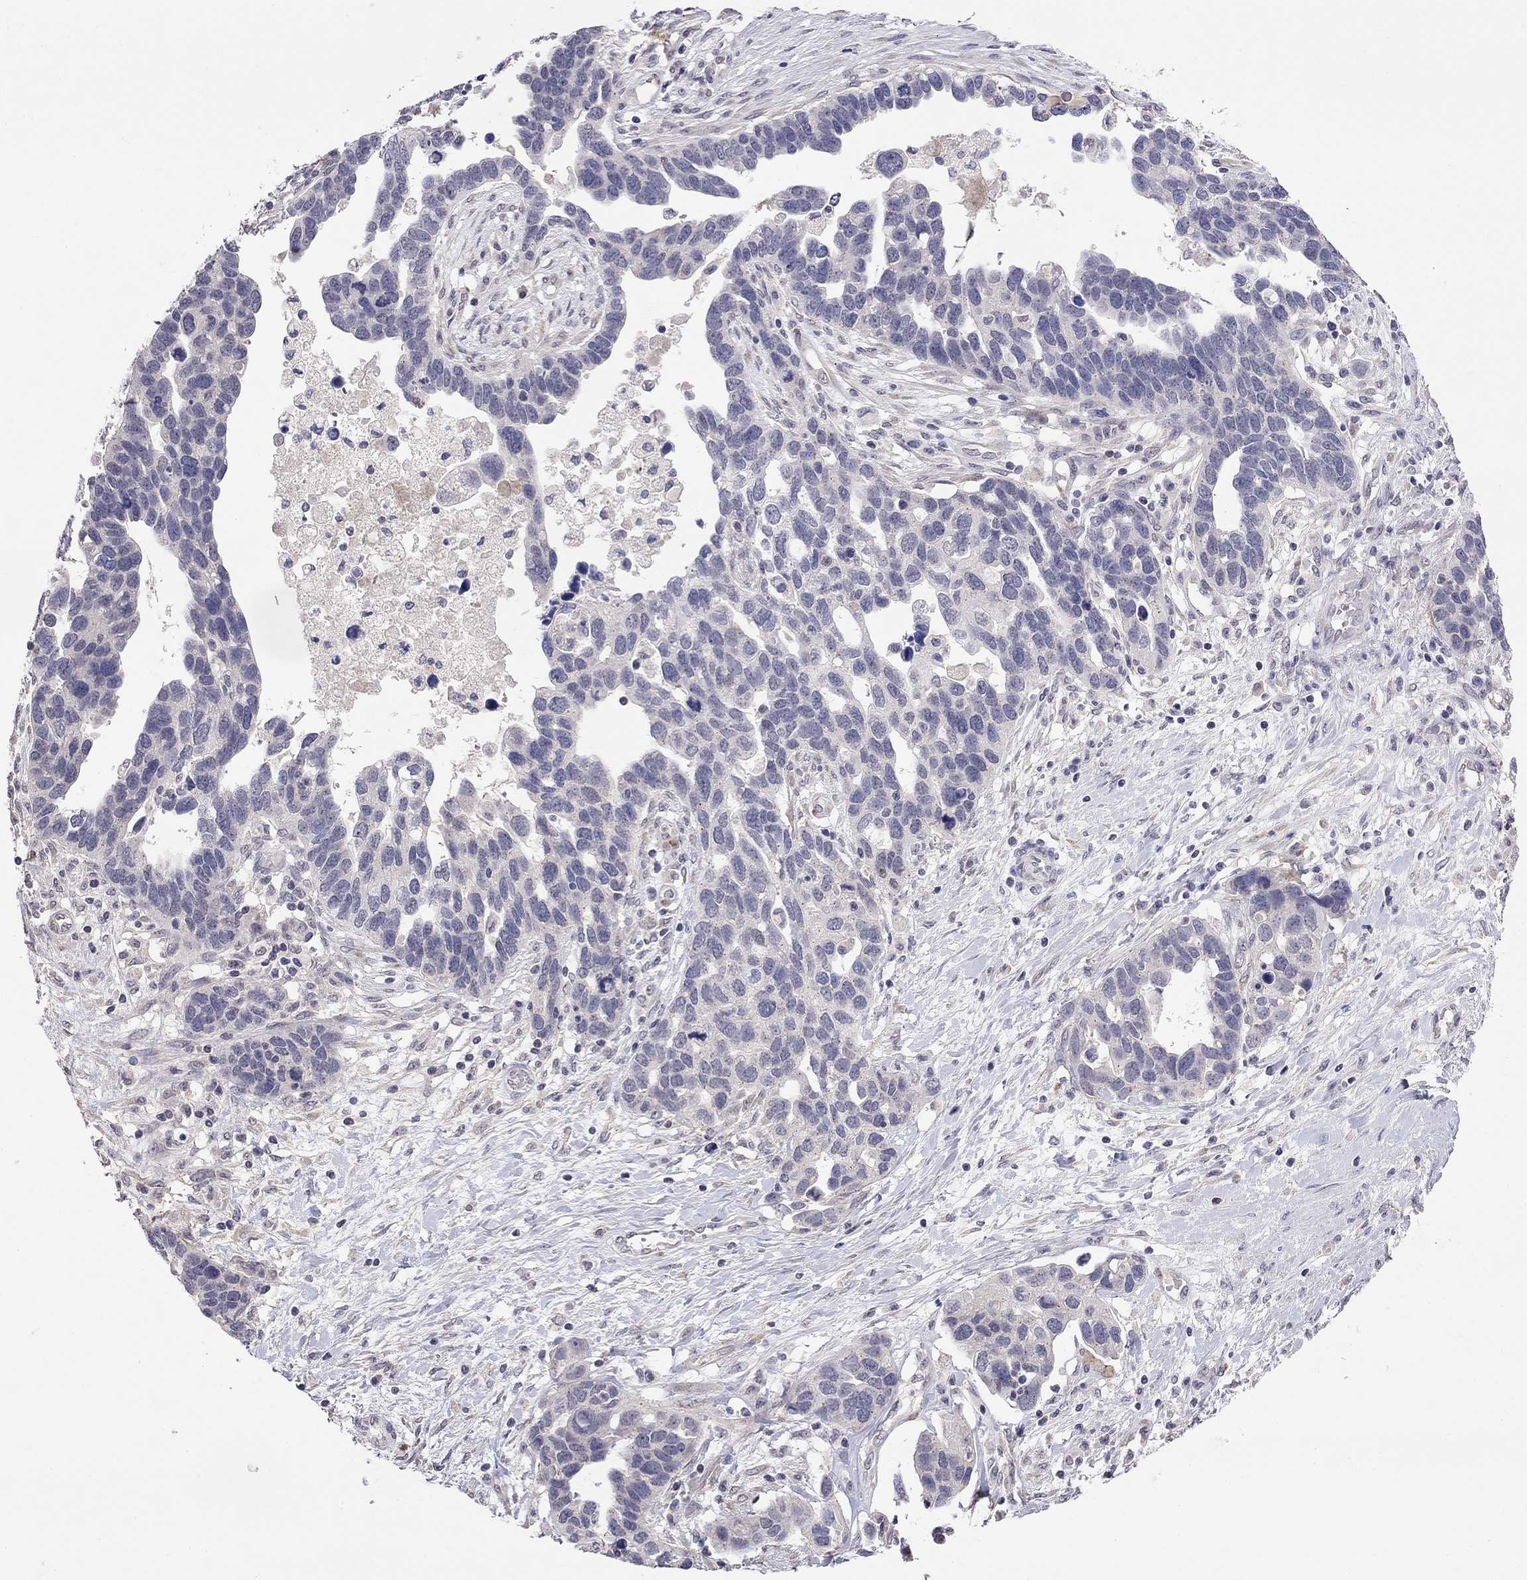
{"staining": {"intensity": "negative", "quantity": "none", "location": "none"}, "tissue": "ovarian cancer", "cell_type": "Tumor cells", "image_type": "cancer", "snomed": [{"axis": "morphology", "description": "Cystadenocarcinoma, serous, NOS"}, {"axis": "topography", "description": "Ovary"}], "caption": "Serous cystadenocarcinoma (ovarian) was stained to show a protein in brown. There is no significant positivity in tumor cells.", "gene": "WNK3", "patient": {"sex": "female", "age": 54}}